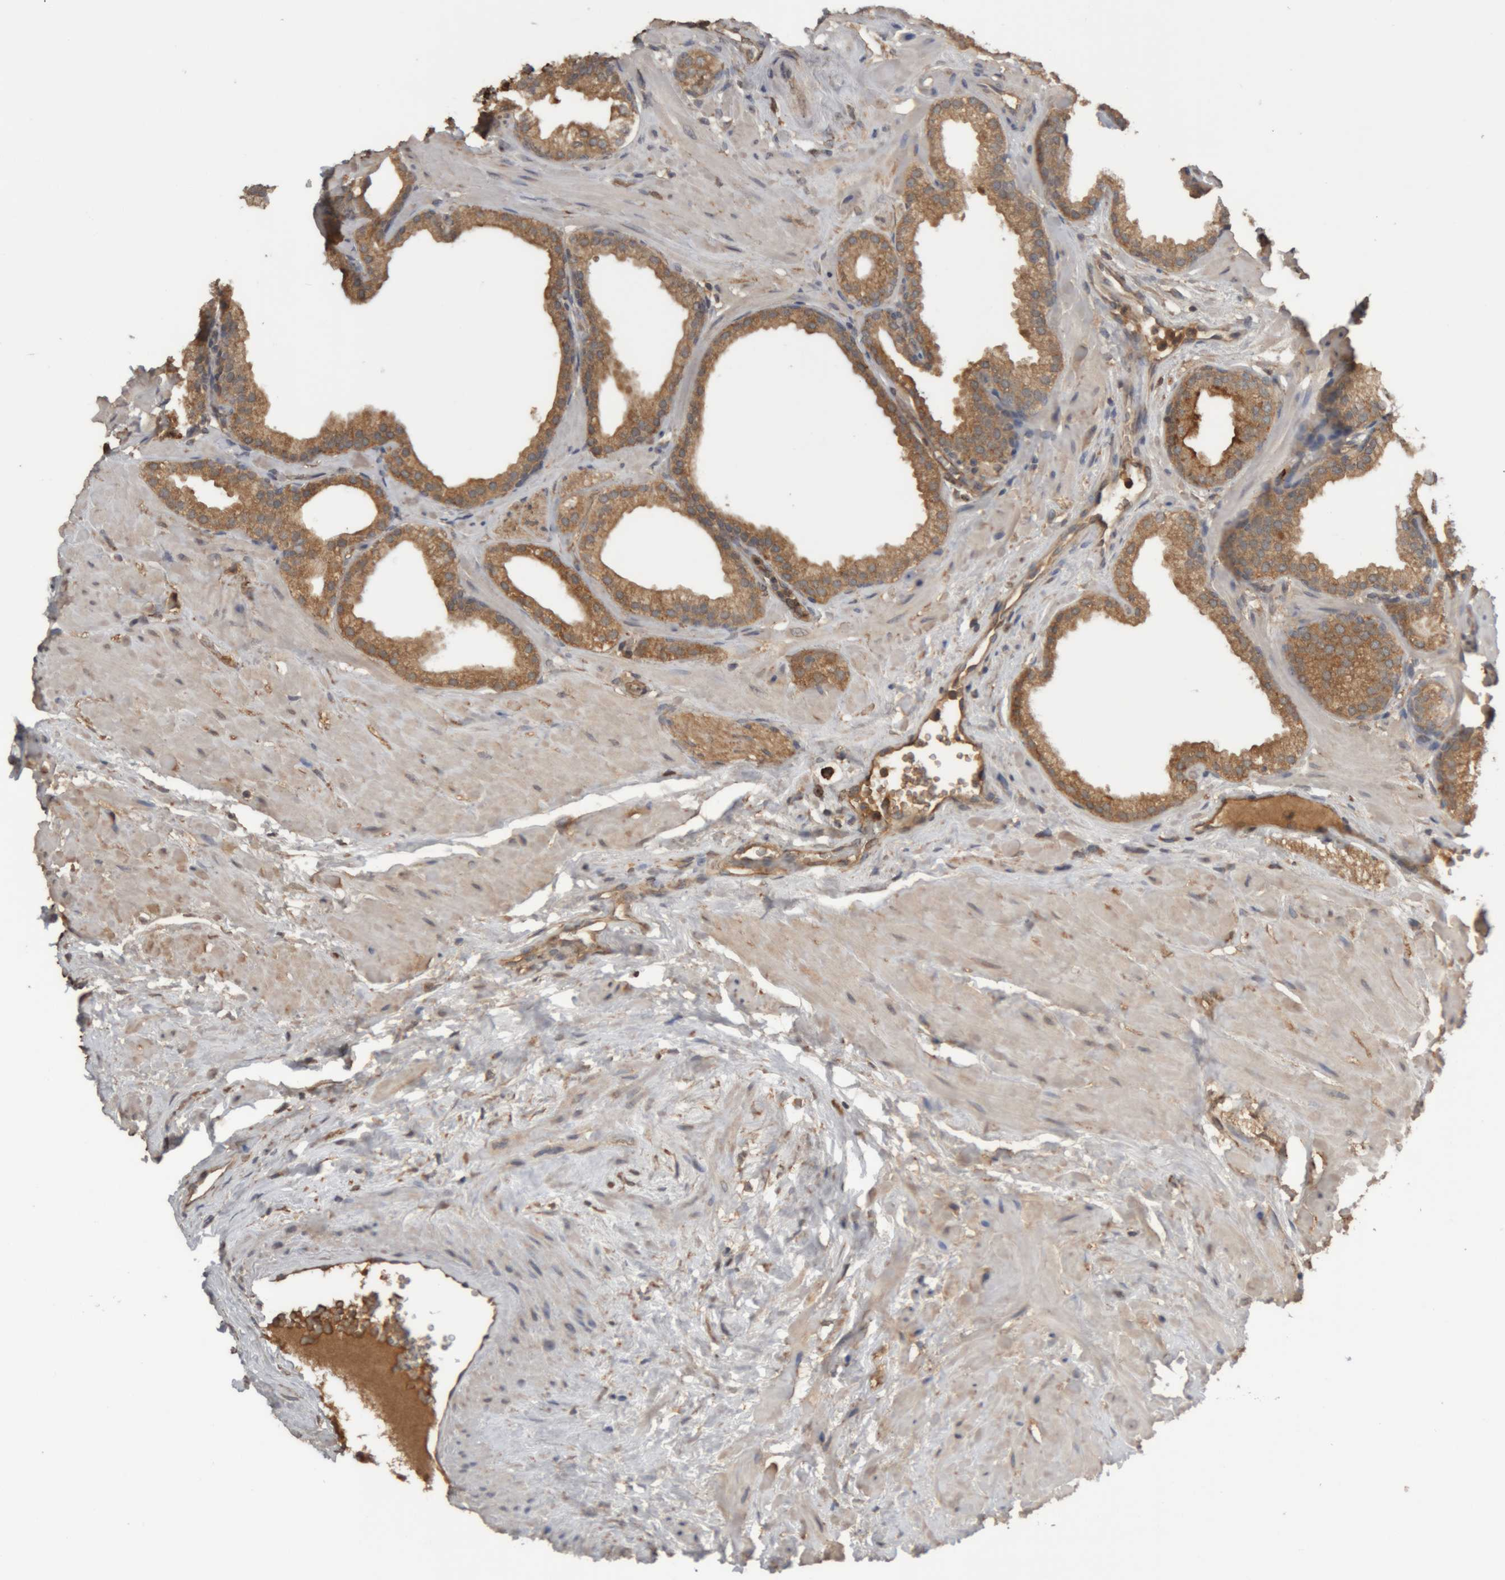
{"staining": {"intensity": "moderate", "quantity": ">75%", "location": "cytoplasmic/membranous"}, "tissue": "prostate", "cell_type": "Glandular cells", "image_type": "normal", "snomed": [{"axis": "morphology", "description": "Normal tissue, NOS"}, {"axis": "morphology", "description": "Urothelial carcinoma, Low grade"}, {"axis": "topography", "description": "Urinary bladder"}, {"axis": "topography", "description": "Prostate"}], "caption": "The histopathology image displays immunohistochemical staining of benign prostate. There is moderate cytoplasmic/membranous staining is present in about >75% of glandular cells. (DAB (3,3'-diaminobenzidine) = brown stain, brightfield microscopy at high magnification).", "gene": "TMED7", "patient": {"sex": "male", "age": 60}}